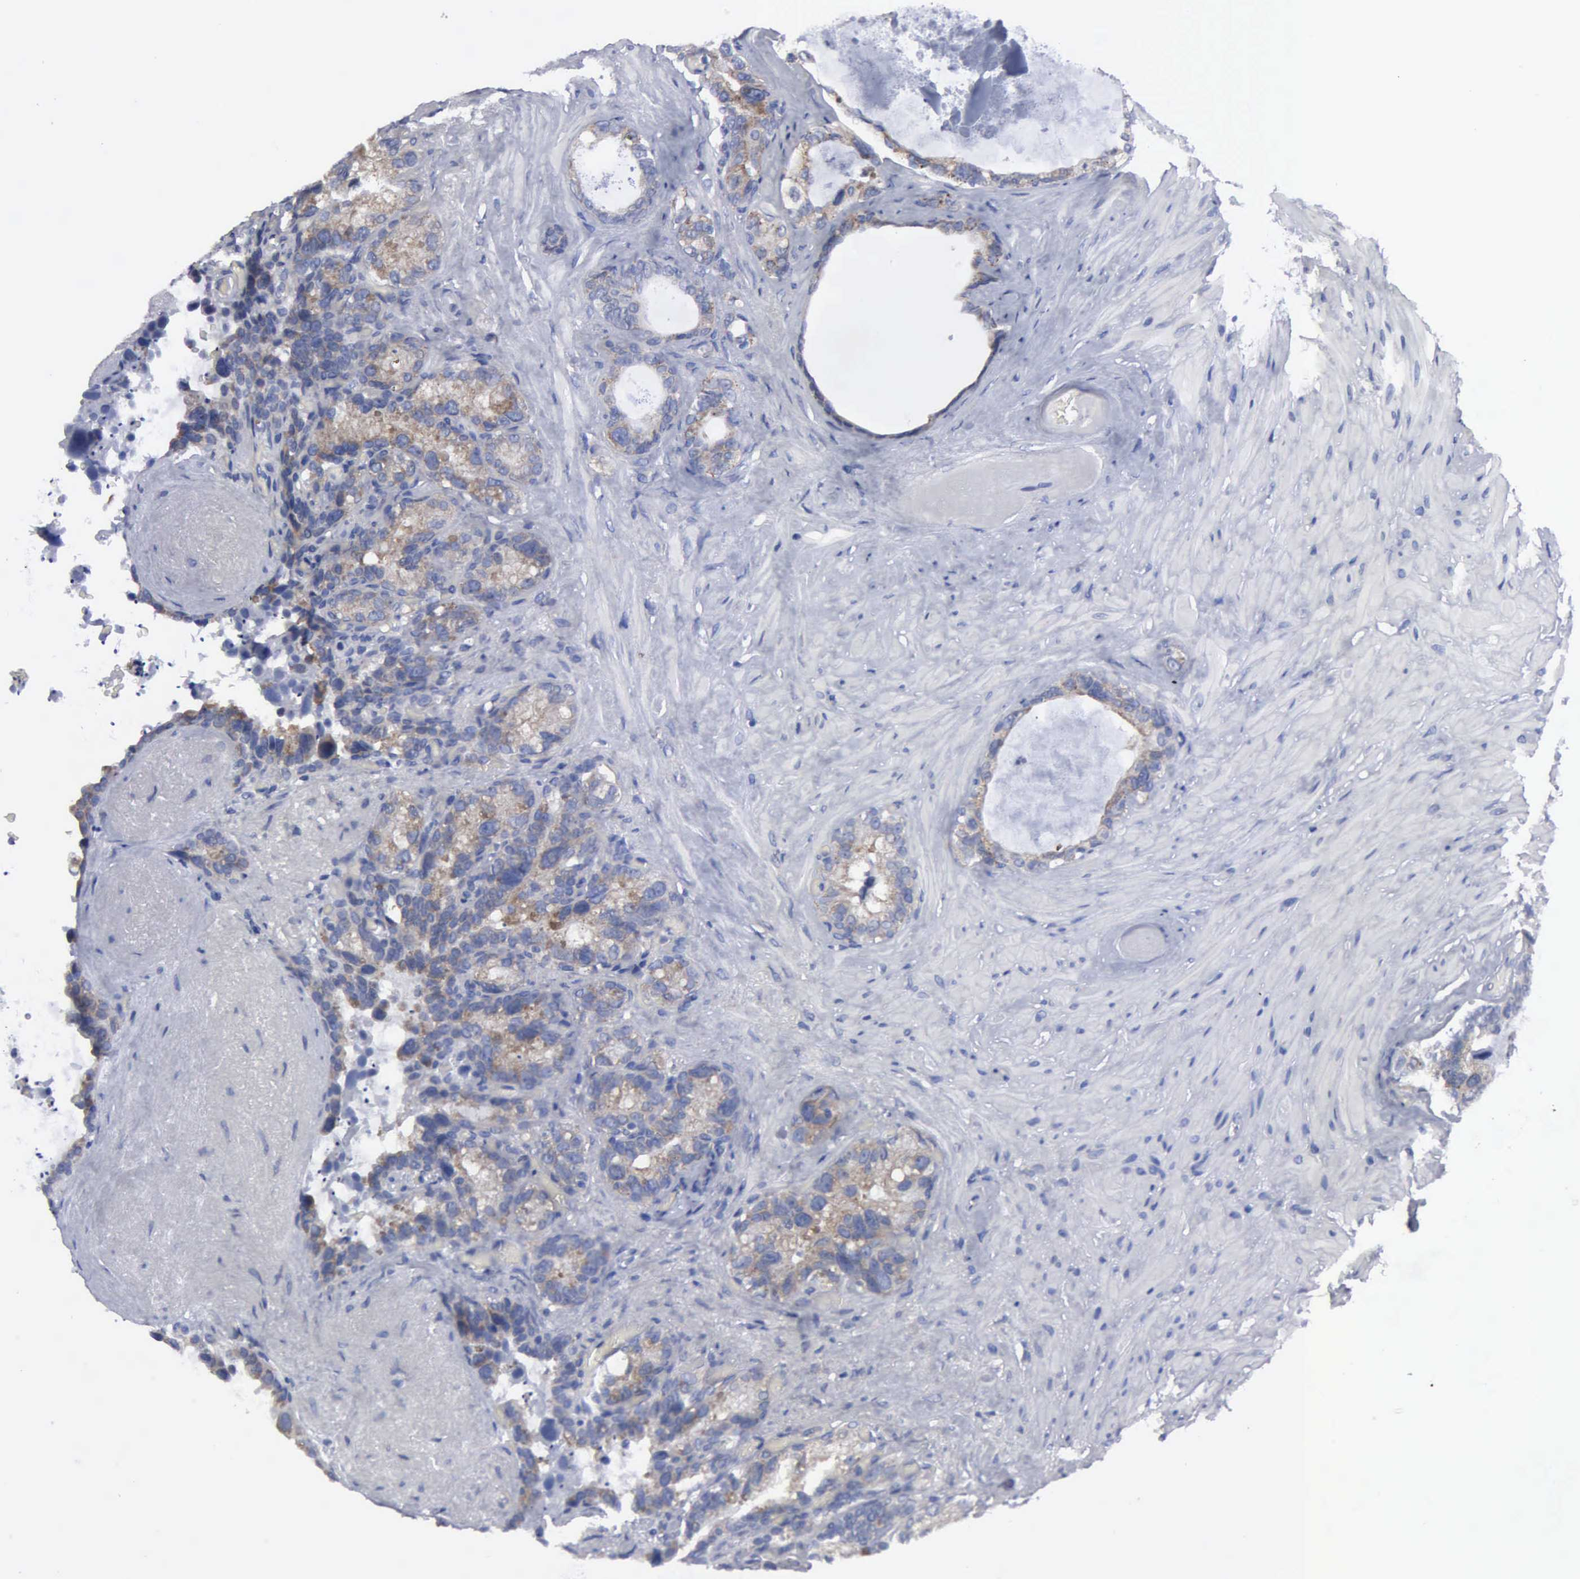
{"staining": {"intensity": "moderate", "quantity": "<25%", "location": "cytoplasmic/membranous"}, "tissue": "seminal vesicle", "cell_type": "Glandular cells", "image_type": "normal", "snomed": [{"axis": "morphology", "description": "Normal tissue, NOS"}, {"axis": "topography", "description": "Seminal veicle"}], "caption": "Normal seminal vesicle exhibits moderate cytoplasmic/membranous positivity in approximately <25% of glandular cells, visualized by immunohistochemistry. The staining was performed using DAB (3,3'-diaminobenzidine), with brown indicating positive protein expression. Nuclei are stained blue with hematoxylin.", "gene": "TXLNG", "patient": {"sex": "male", "age": 63}}